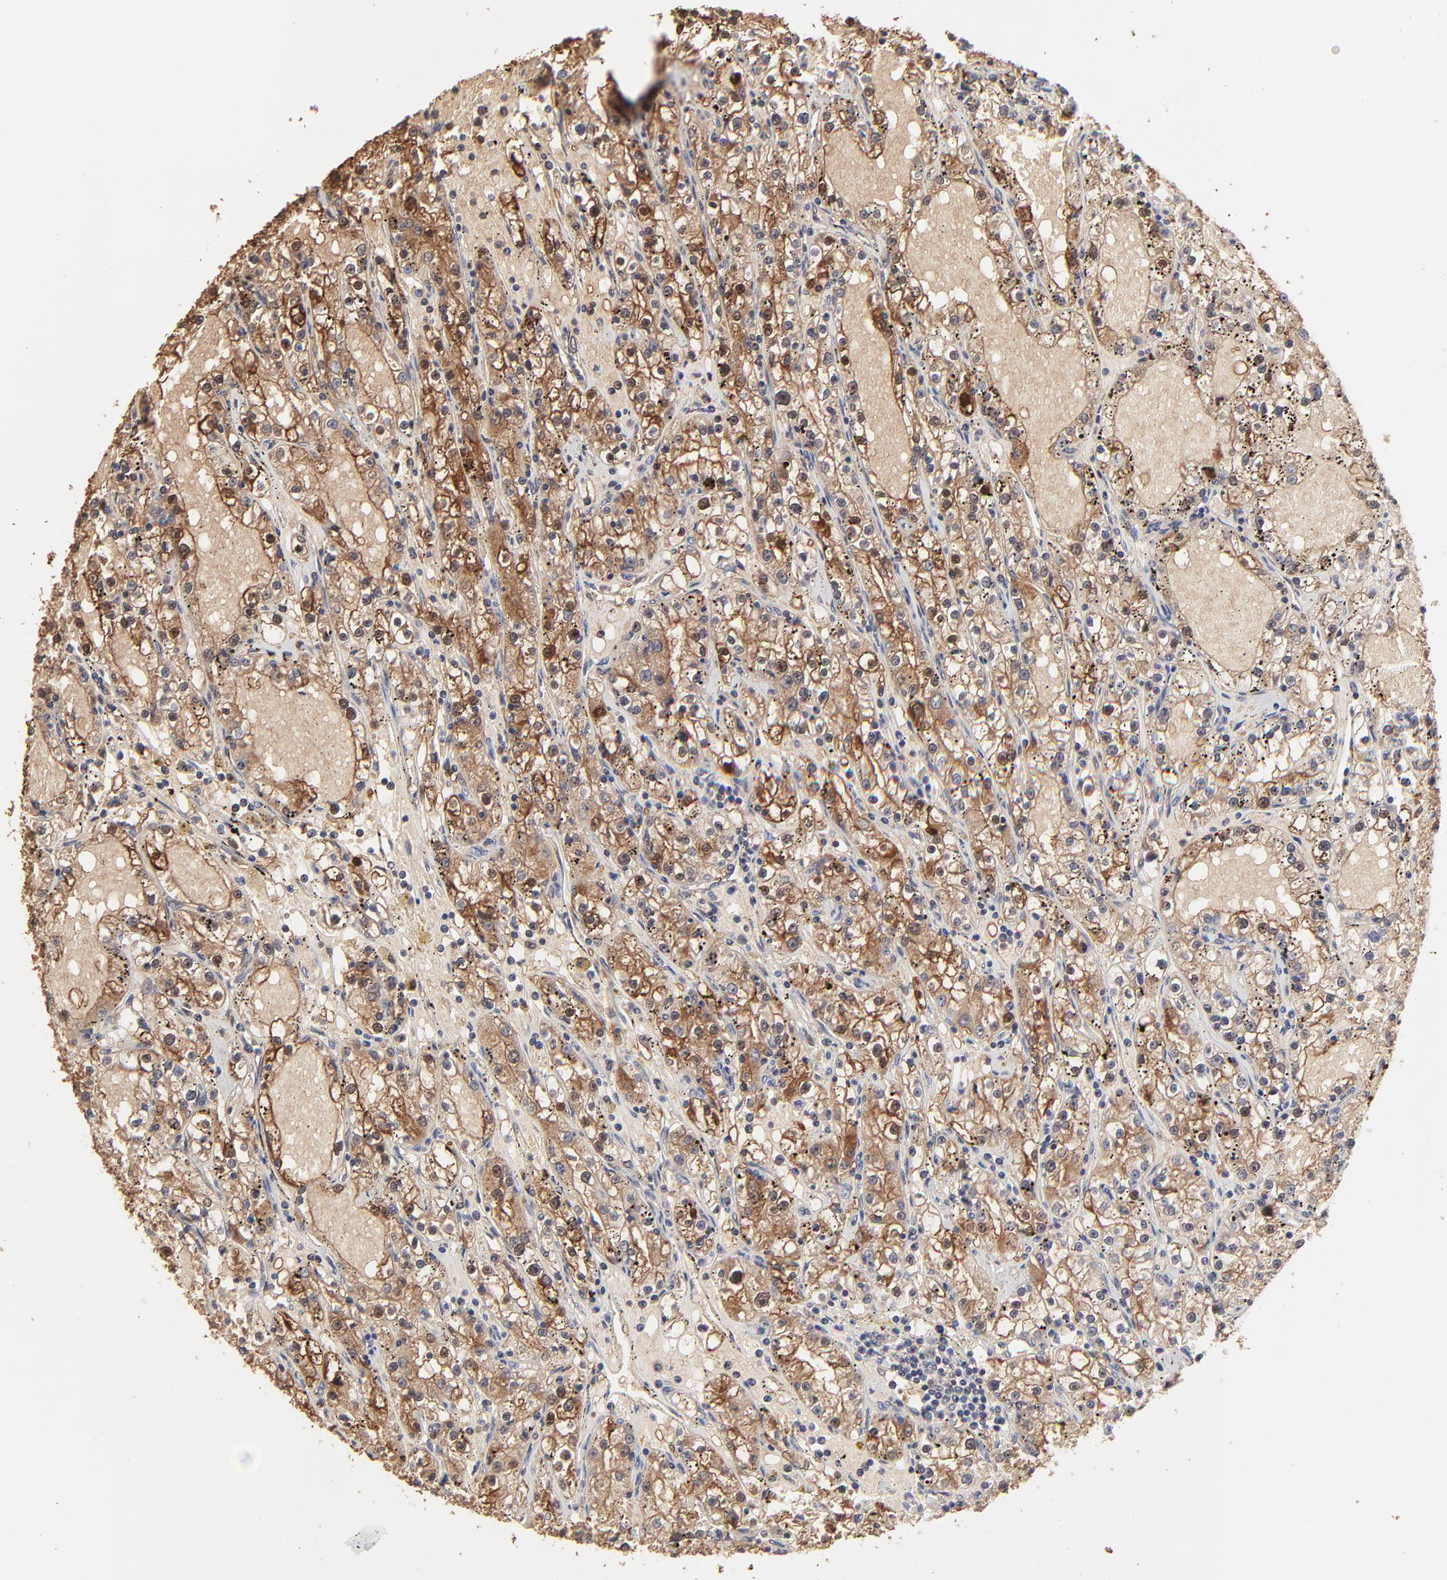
{"staining": {"intensity": "moderate", "quantity": "25%-75%", "location": "cytoplasmic/membranous"}, "tissue": "renal cancer", "cell_type": "Tumor cells", "image_type": "cancer", "snomed": [{"axis": "morphology", "description": "Adenocarcinoma, NOS"}, {"axis": "topography", "description": "Kidney"}], "caption": "IHC (DAB) staining of adenocarcinoma (renal) reveals moderate cytoplasmic/membranous protein positivity in about 25%-75% of tumor cells.", "gene": "BIRC5", "patient": {"sex": "male", "age": 56}}